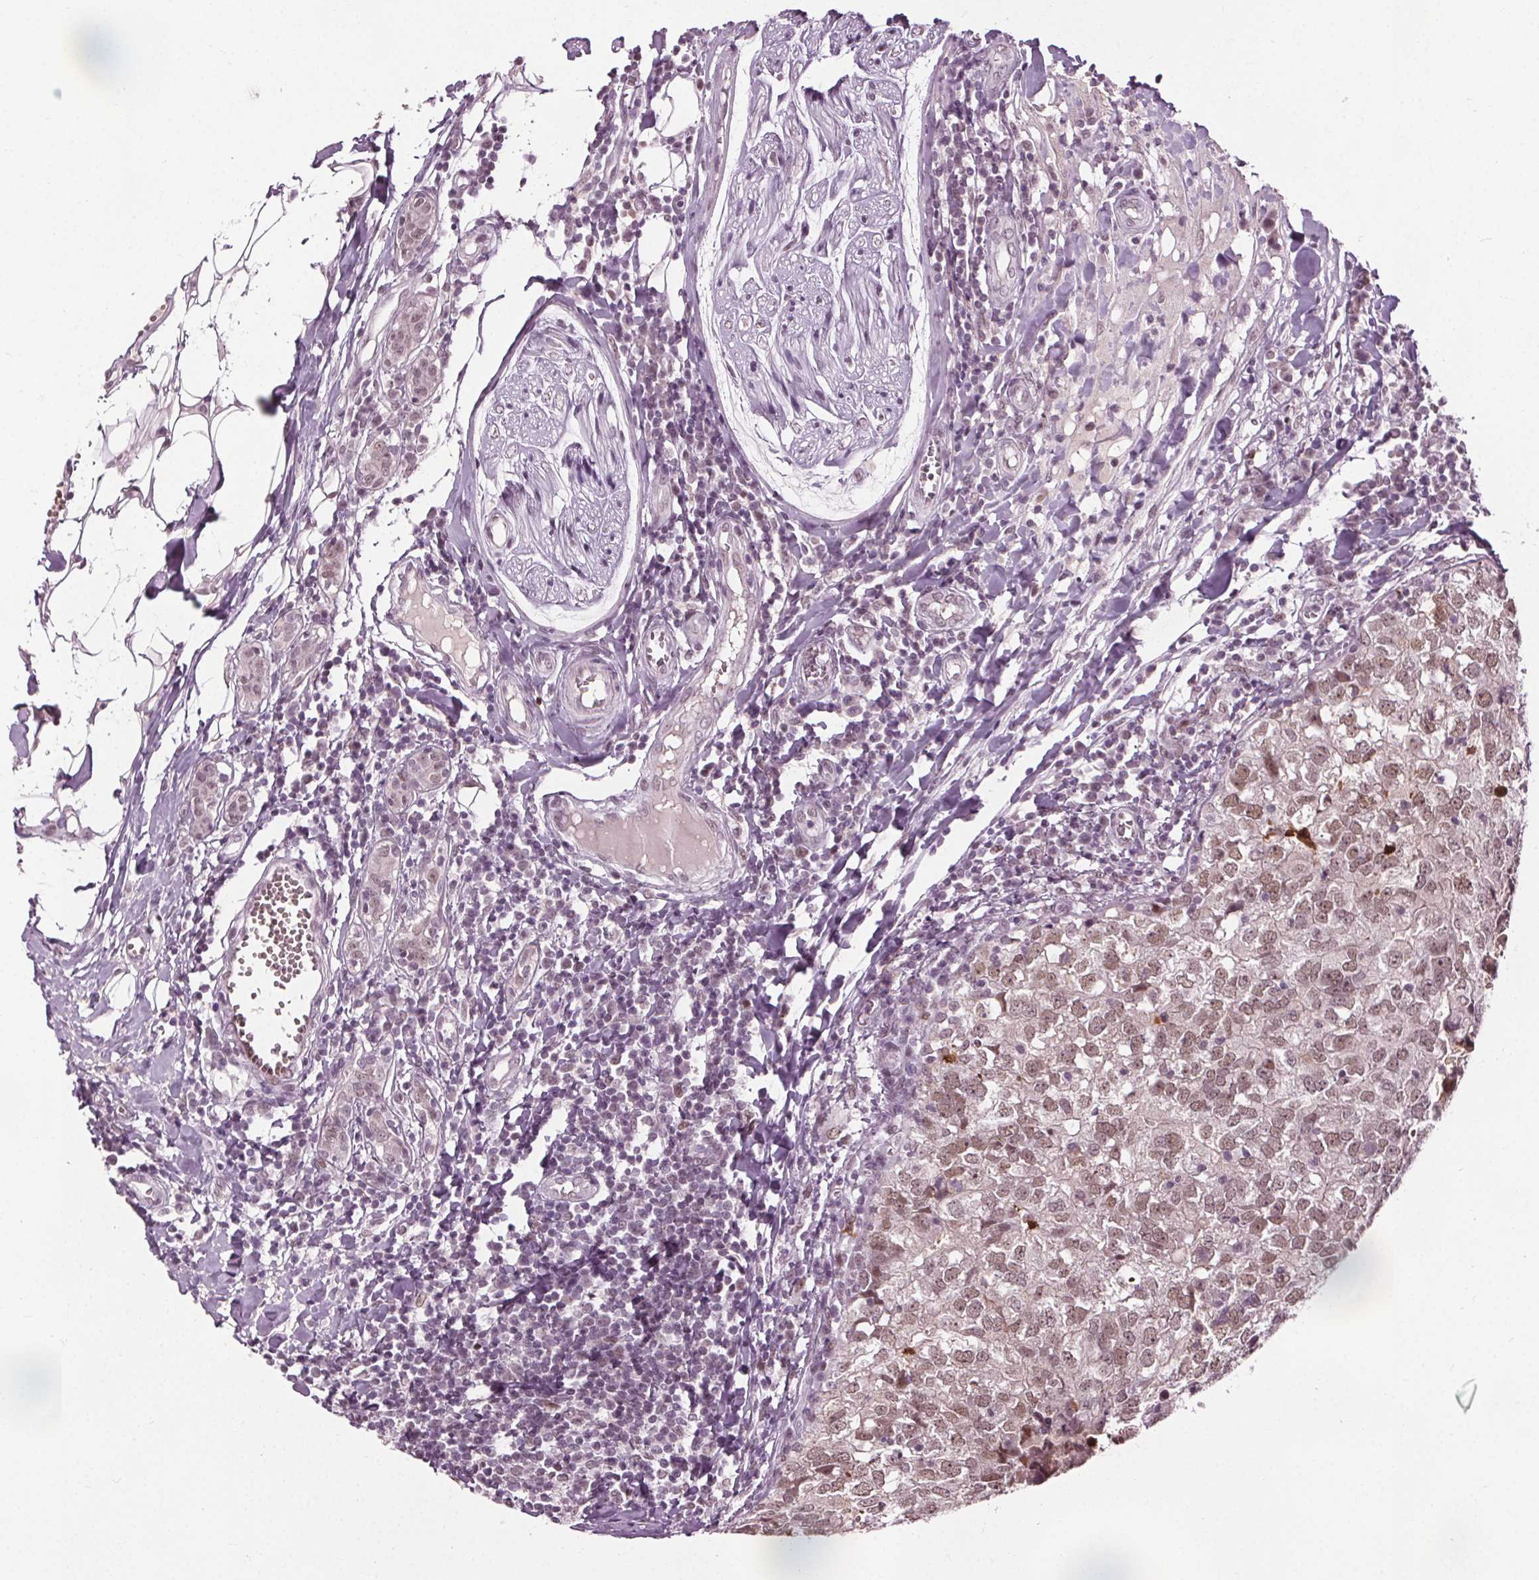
{"staining": {"intensity": "weak", "quantity": ">75%", "location": "nuclear"}, "tissue": "breast cancer", "cell_type": "Tumor cells", "image_type": "cancer", "snomed": [{"axis": "morphology", "description": "Duct carcinoma"}, {"axis": "topography", "description": "Breast"}], "caption": "IHC (DAB (3,3'-diaminobenzidine)) staining of intraductal carcinoma (breast) reveals weak nuclear protein expression in approximately >75% of tumor cells.", "gene": "IWS1", "patient": {"sex": "female", "age": 30}}